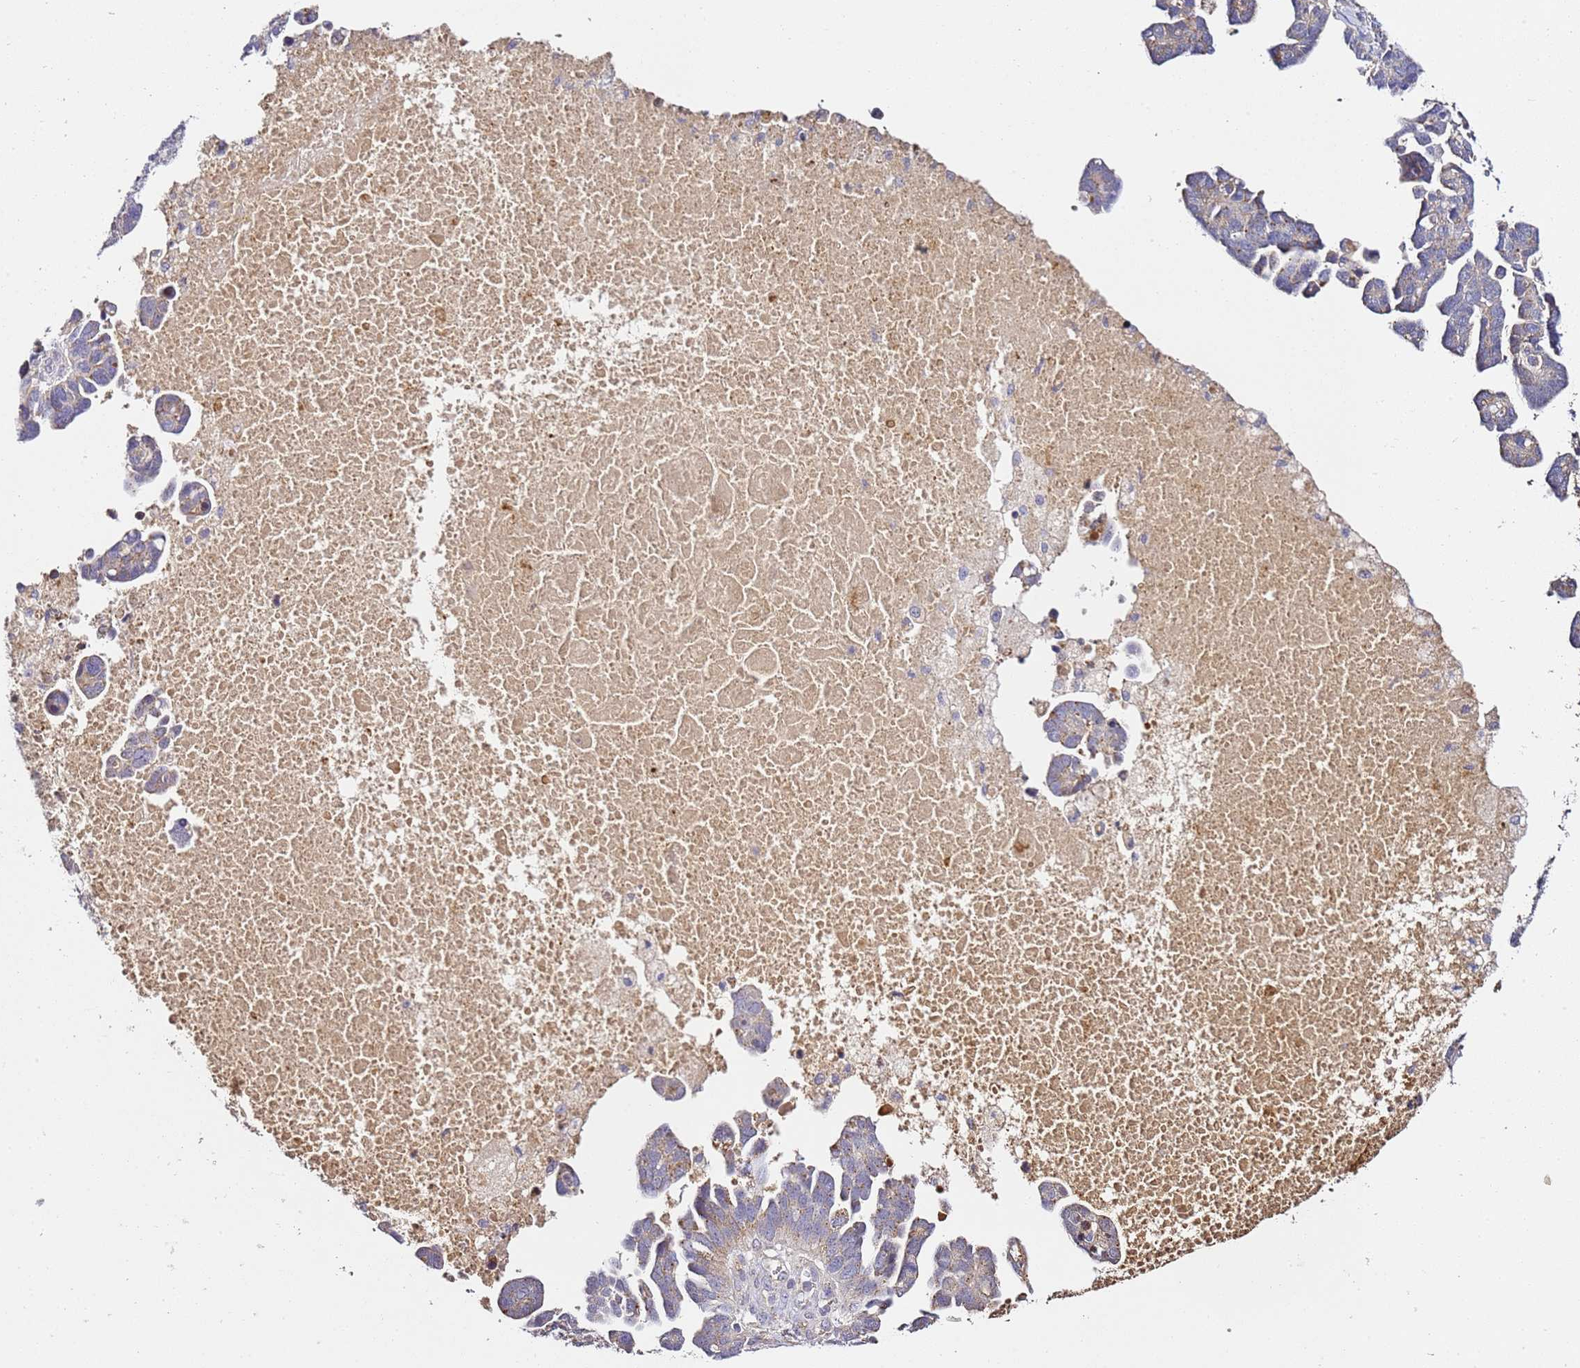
{"staining": {"intensity": "negative", "quantity": "none", "location": "none"}, "tissue": "ovarian cancer", "cell_type": "Tumor cells", "image_type": "cancer", "snomed": [{"axis": "morphology", "description": "Cystadenocarcinoma, serous, NOS"}, {"axis": "topography", "description": "Ovary"}], "caption": "This is a micrograph of immunohistochemistry (IHC) staining of serous cystadenocarcinoma (ovarian), which shows no staining in tumor cells.", "gene": "OR2B11", "patient": {"sex": "female", "age": 54}}